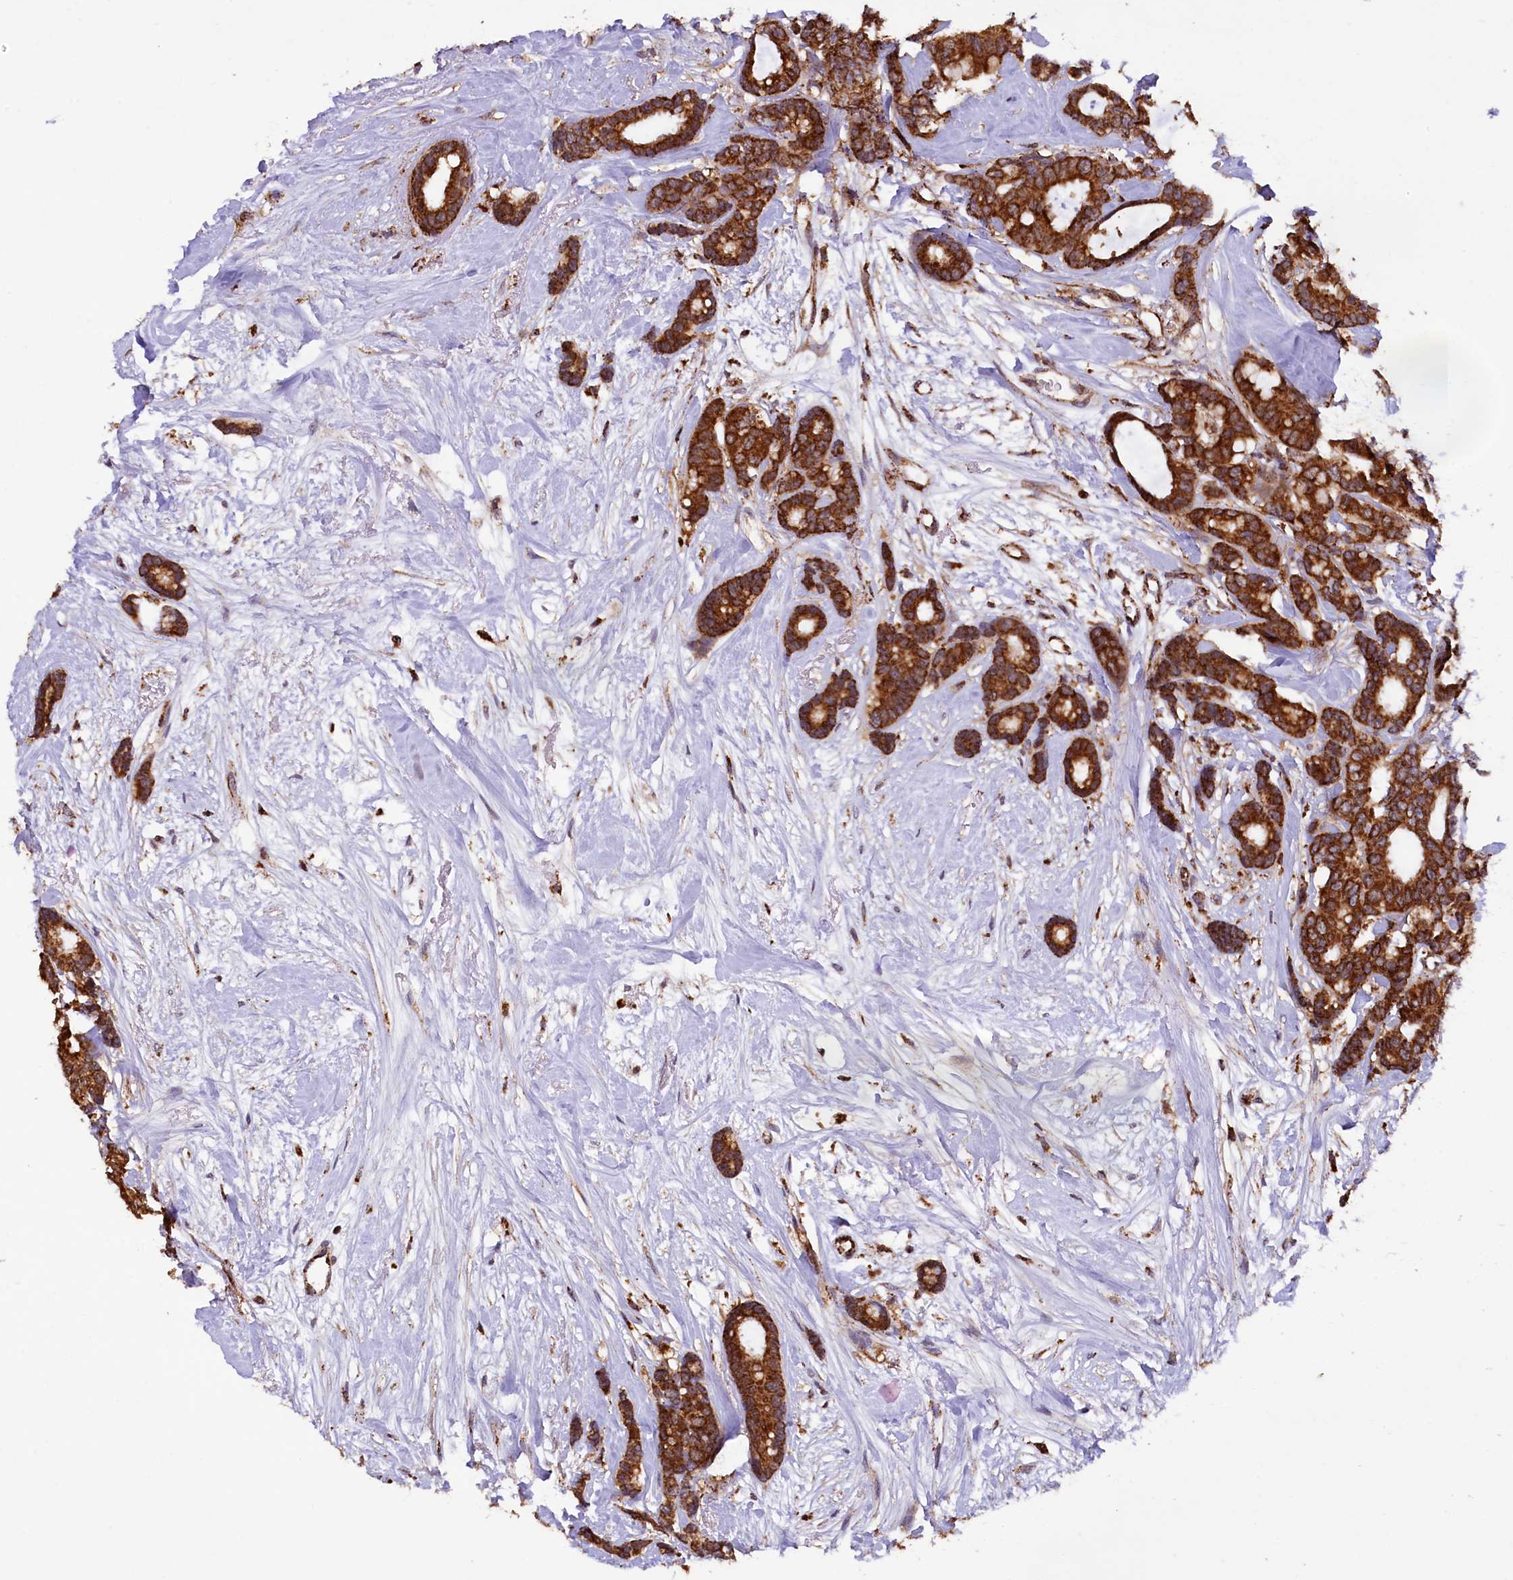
{"staining": {"intensity": "strong", "quantity": ">75%", "location": "cytoplasmic/membranous"}, "tissue": "breast cancer", "cell_type": "Tumor cells", "image_type": "cancer", "snomed": [{"axis": "morphology", "description": "Duct carcinoma"}, {"axis": "topography", "description": "Breast"}], "caption": "This is an image of immunohistochemistry (IHC) staining of infiltrating ductal carcinoma (breast), which shows strong expression in the cytoplasmic/membranous of tumor cells.", "gene": "KLC2", "patient": {"sex": "female", "age": 87}}